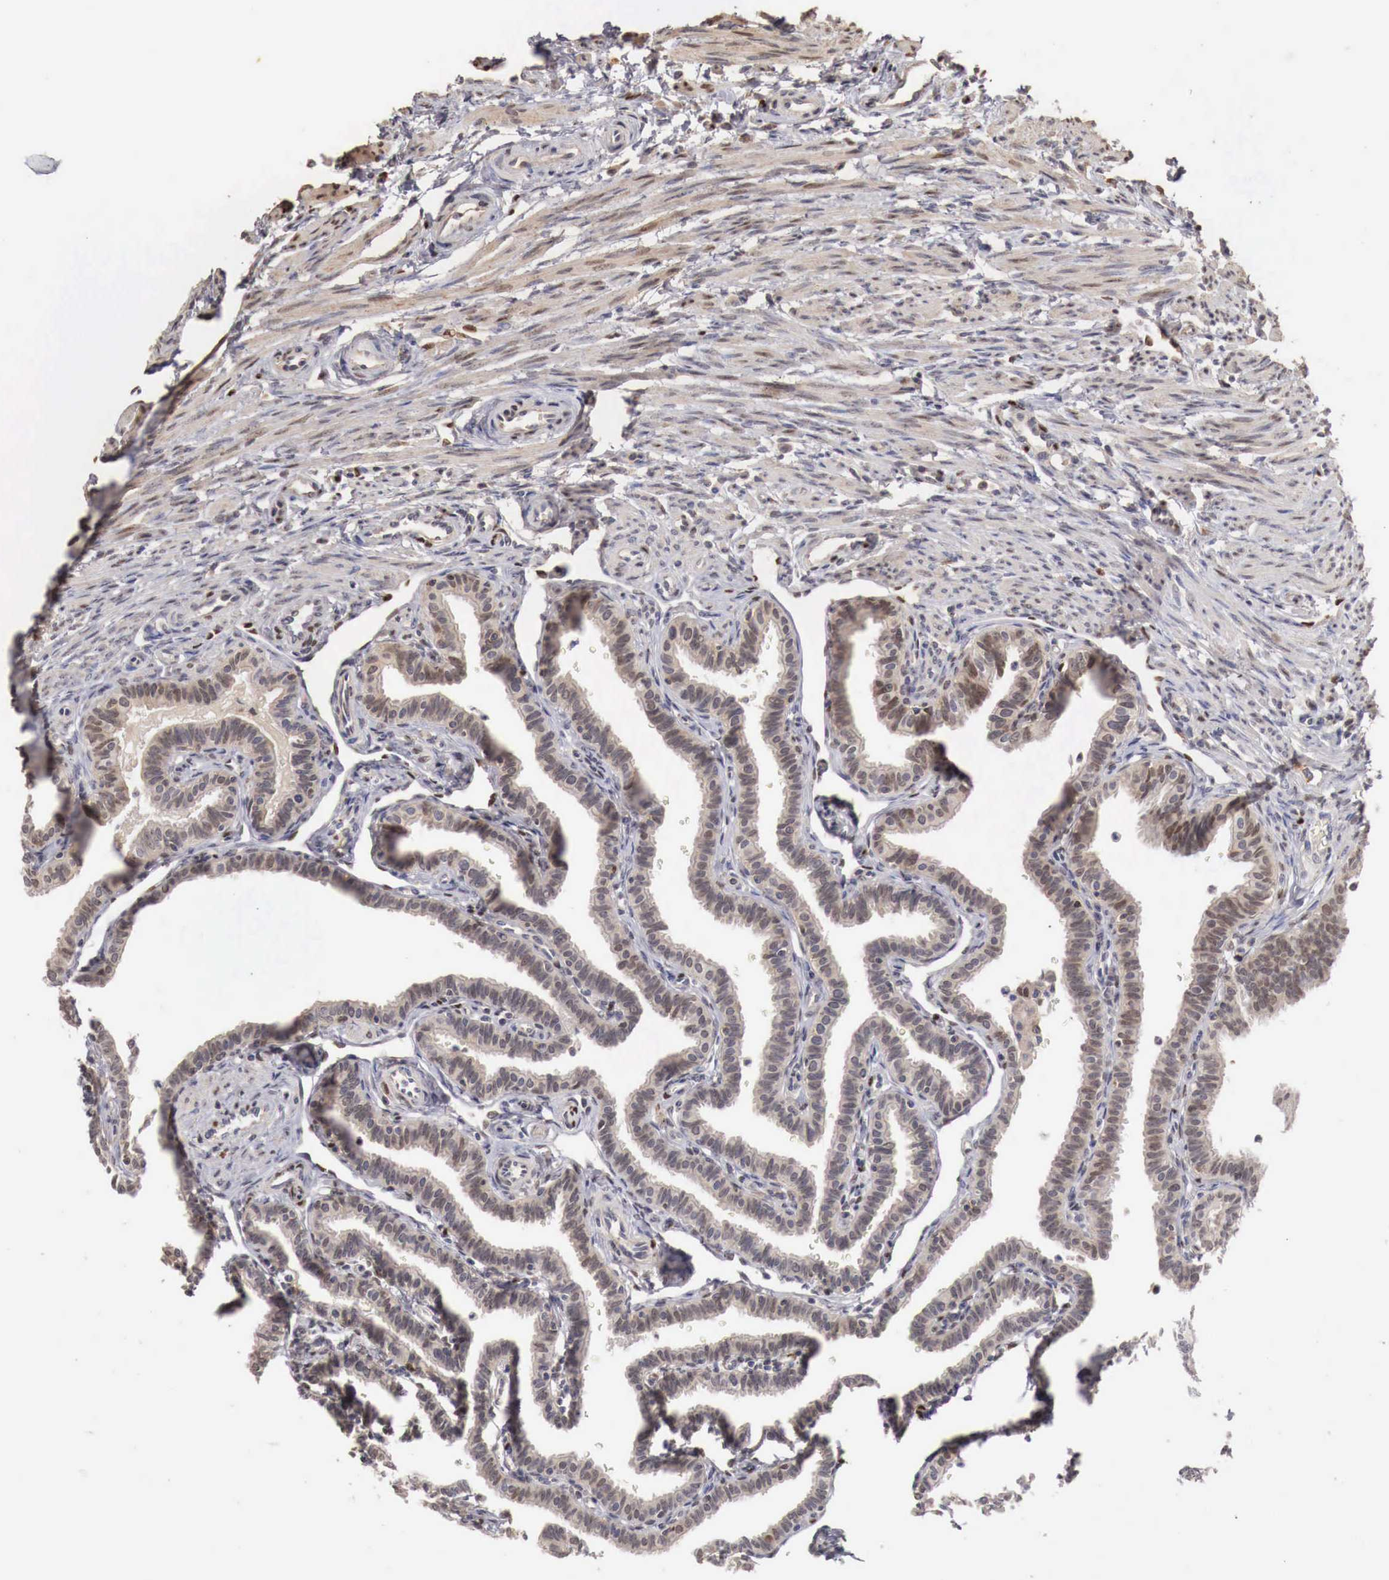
{"staining": {"intensity": "weak", "quantity": "25%-75%", "location": "cytoplasmic/membranous,nuclear"}, "tissue": "fallopian tube", "cell_type": "Glandular cells", "image_type": "normal", "snomed": [{"axis": "morphology", "description": "Normal tissue, NOS"}, {"axis": "topography", "description": "Fallopian tube"}], "caption": "Immunohistochemistry image of unremarkable fallopian tube: fallopian tube stained using immunohistochemistry (IHC) reveals low levels of weak protein expression localized specifically in the cytoplasmic/membranous,nuclear of glandular cells, appearing as a cytoplasmic/membranous,nuclear brown color.", "gene": "KHDRBS2", "patient": {"sex": "female", "age": 32}}